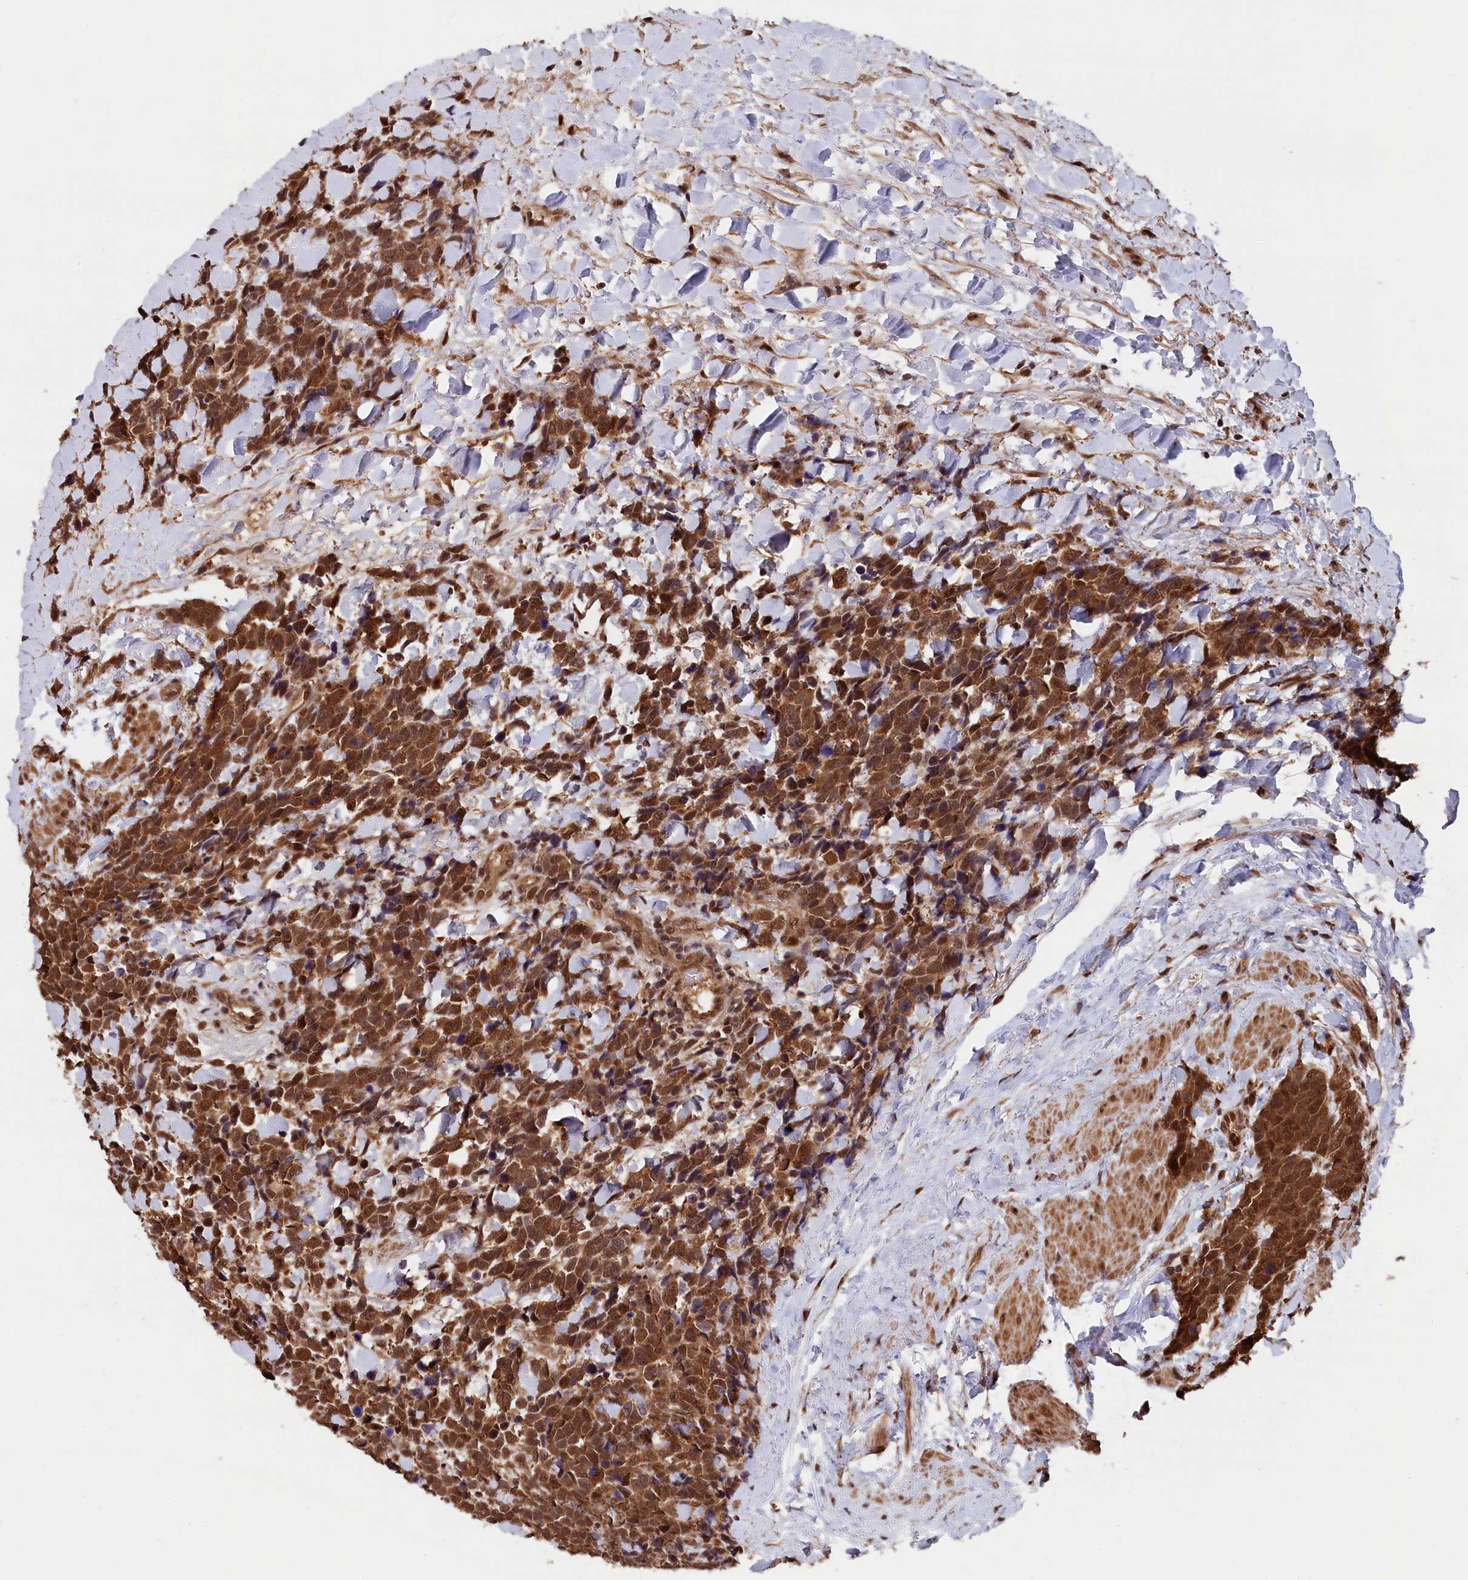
{"staining": {"intensity": "moderate", "quantity": ">75%", "location": "cytoplasmic/membranous,nuclear"}, "tissue": "urothelial cancer", "cell_type": "Tumor cells", "image_type": "cancer", "snomed": [{"axis": "morphology", "description": "Urothelial carcinoma, High grade"}, {"axis": "topography", "description": "Urinary bladder"}], "caption": "Immunohistochemistry of urothelial cancer demonstrates medium levels of moderate cytoplasmic/membranous and nuclear staining in approximately >75% of tumor cells.", "gene": "ADRM1", "patient": {"sex": "female", "age": 82}}